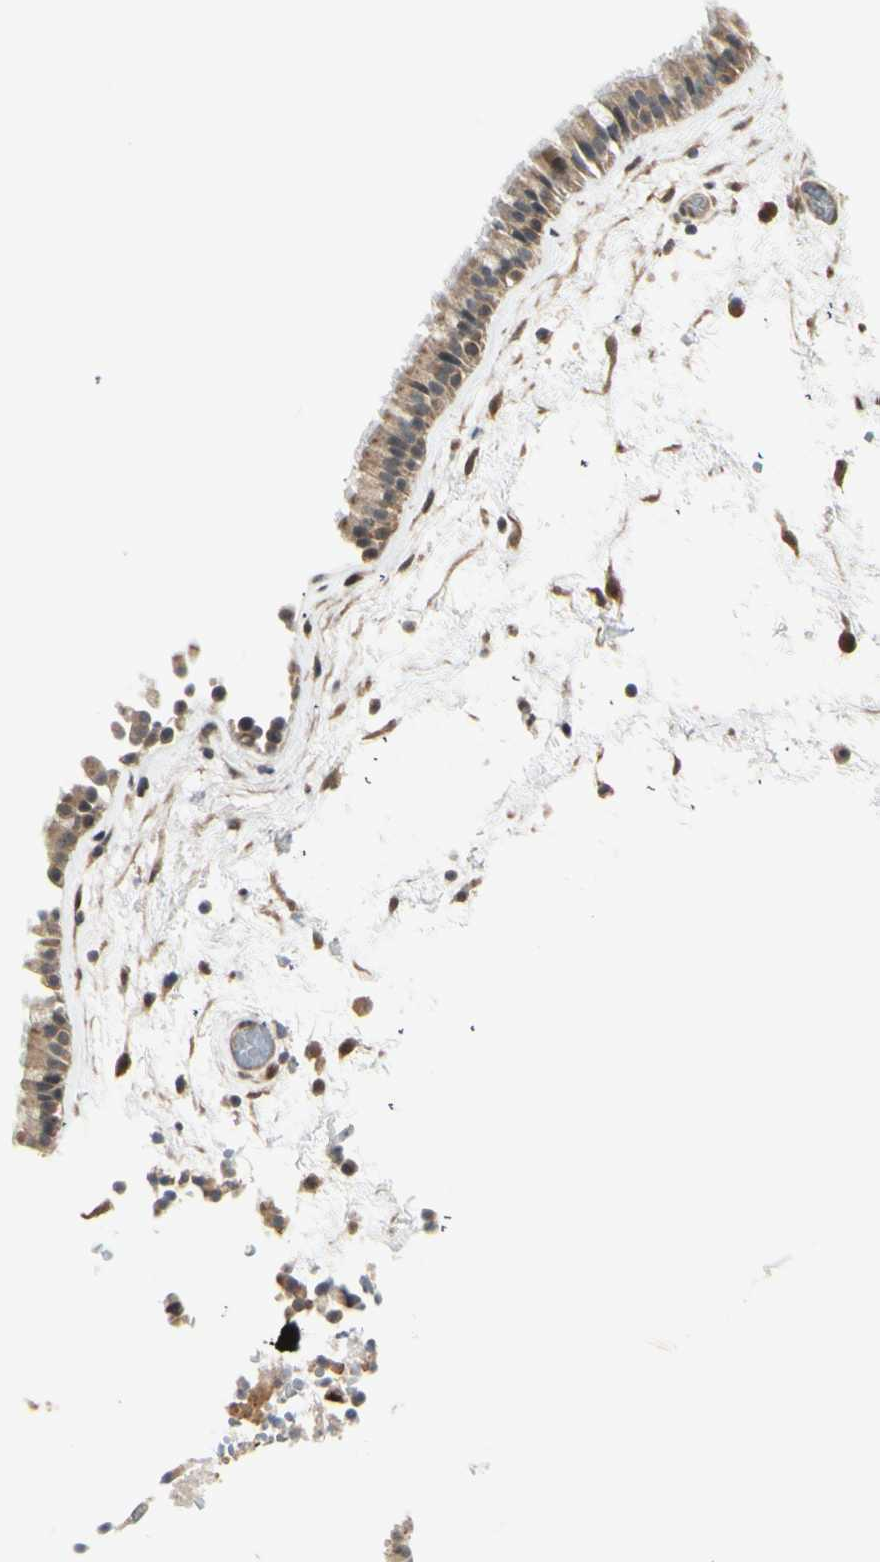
{"staining": {"intensity": "moderate", "quantity": ">75%", "location": "cytoplasmic/membranous"}, "tissue": "nasopharynx", "cell_type": "Respiratory epithelial cells", "image_type": "normal", "snomed": [{"axis": "morphology", "description": "Normal tissue, NOS"}, {"axis": "morphology", "description": "Inflammation, NOS"}, {"axis": "topography", "description": "Nasopharynx"}], "caption": "This histopathology image demonstrates immunohistochemistry (IHC) staining of benign nasopharynx, with medium moderate cytoplasmic/membranous positivity in about >75% of respiratory epithelial cells.", "gene": "SVBP", "patient": {"sex": "male", "age": 48}}